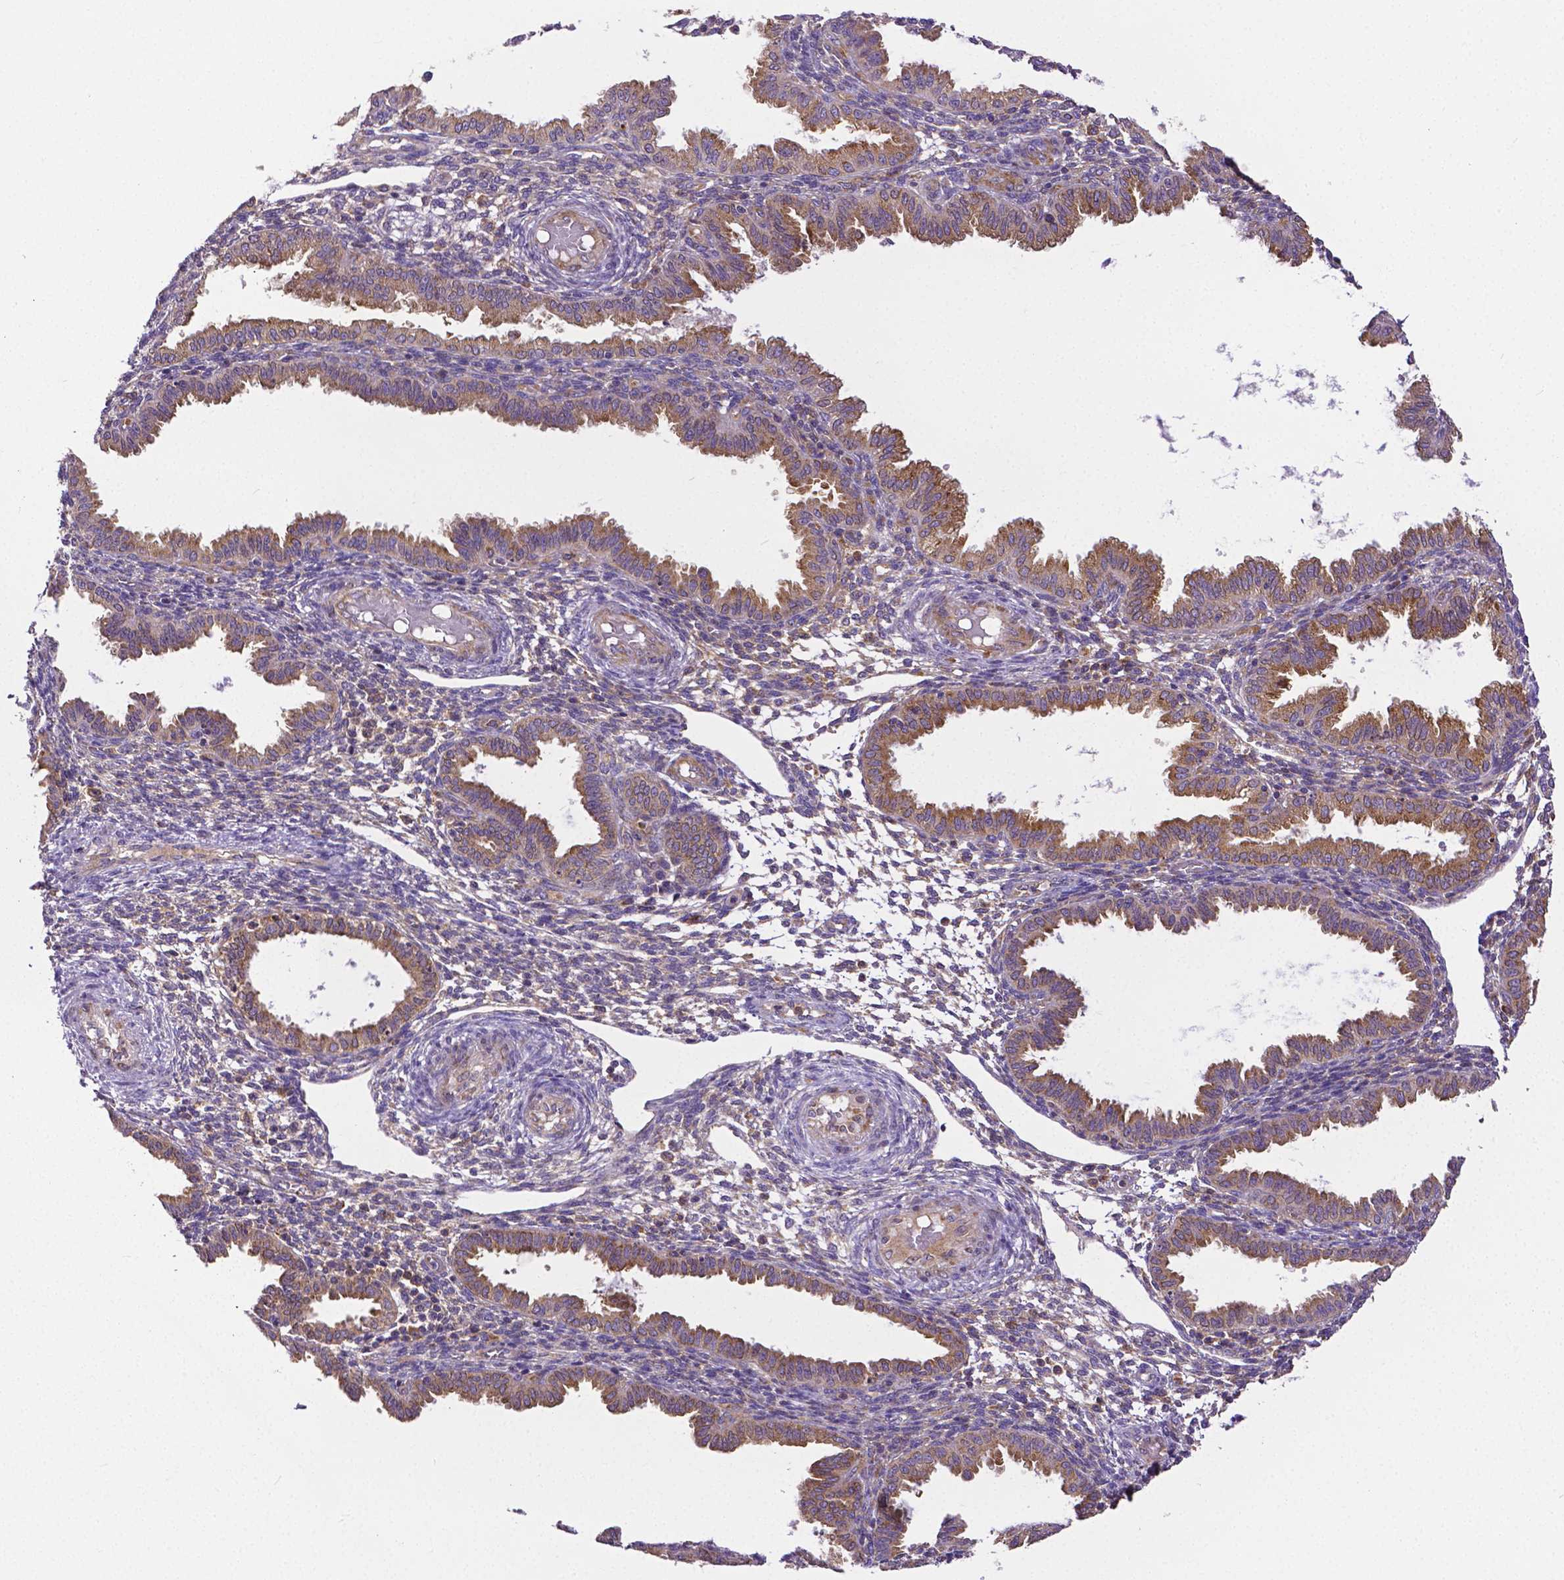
{"staining": {"intensity": "weak", "quantity": "<25%", "location": "cytoplasmic/membranous"}, "tissue": "endometrium", "cell_type": "Cells in endometrial stroma", "image_type": "normal", "snomed": [{"axis": "morphology", "description": "Normal tissue, NOS"}, {"axis": "topography", "description": "Endometrium"}], "caption": "This photomicrograph is of normal endometrium stained with immunohistochemistry to label a protein in brown with the nuclei are counter-stained blue. There is no expression in cells in endometrial stroma.", "gene": "DICER1", "patient": {"sex": "female", "age": 33}}